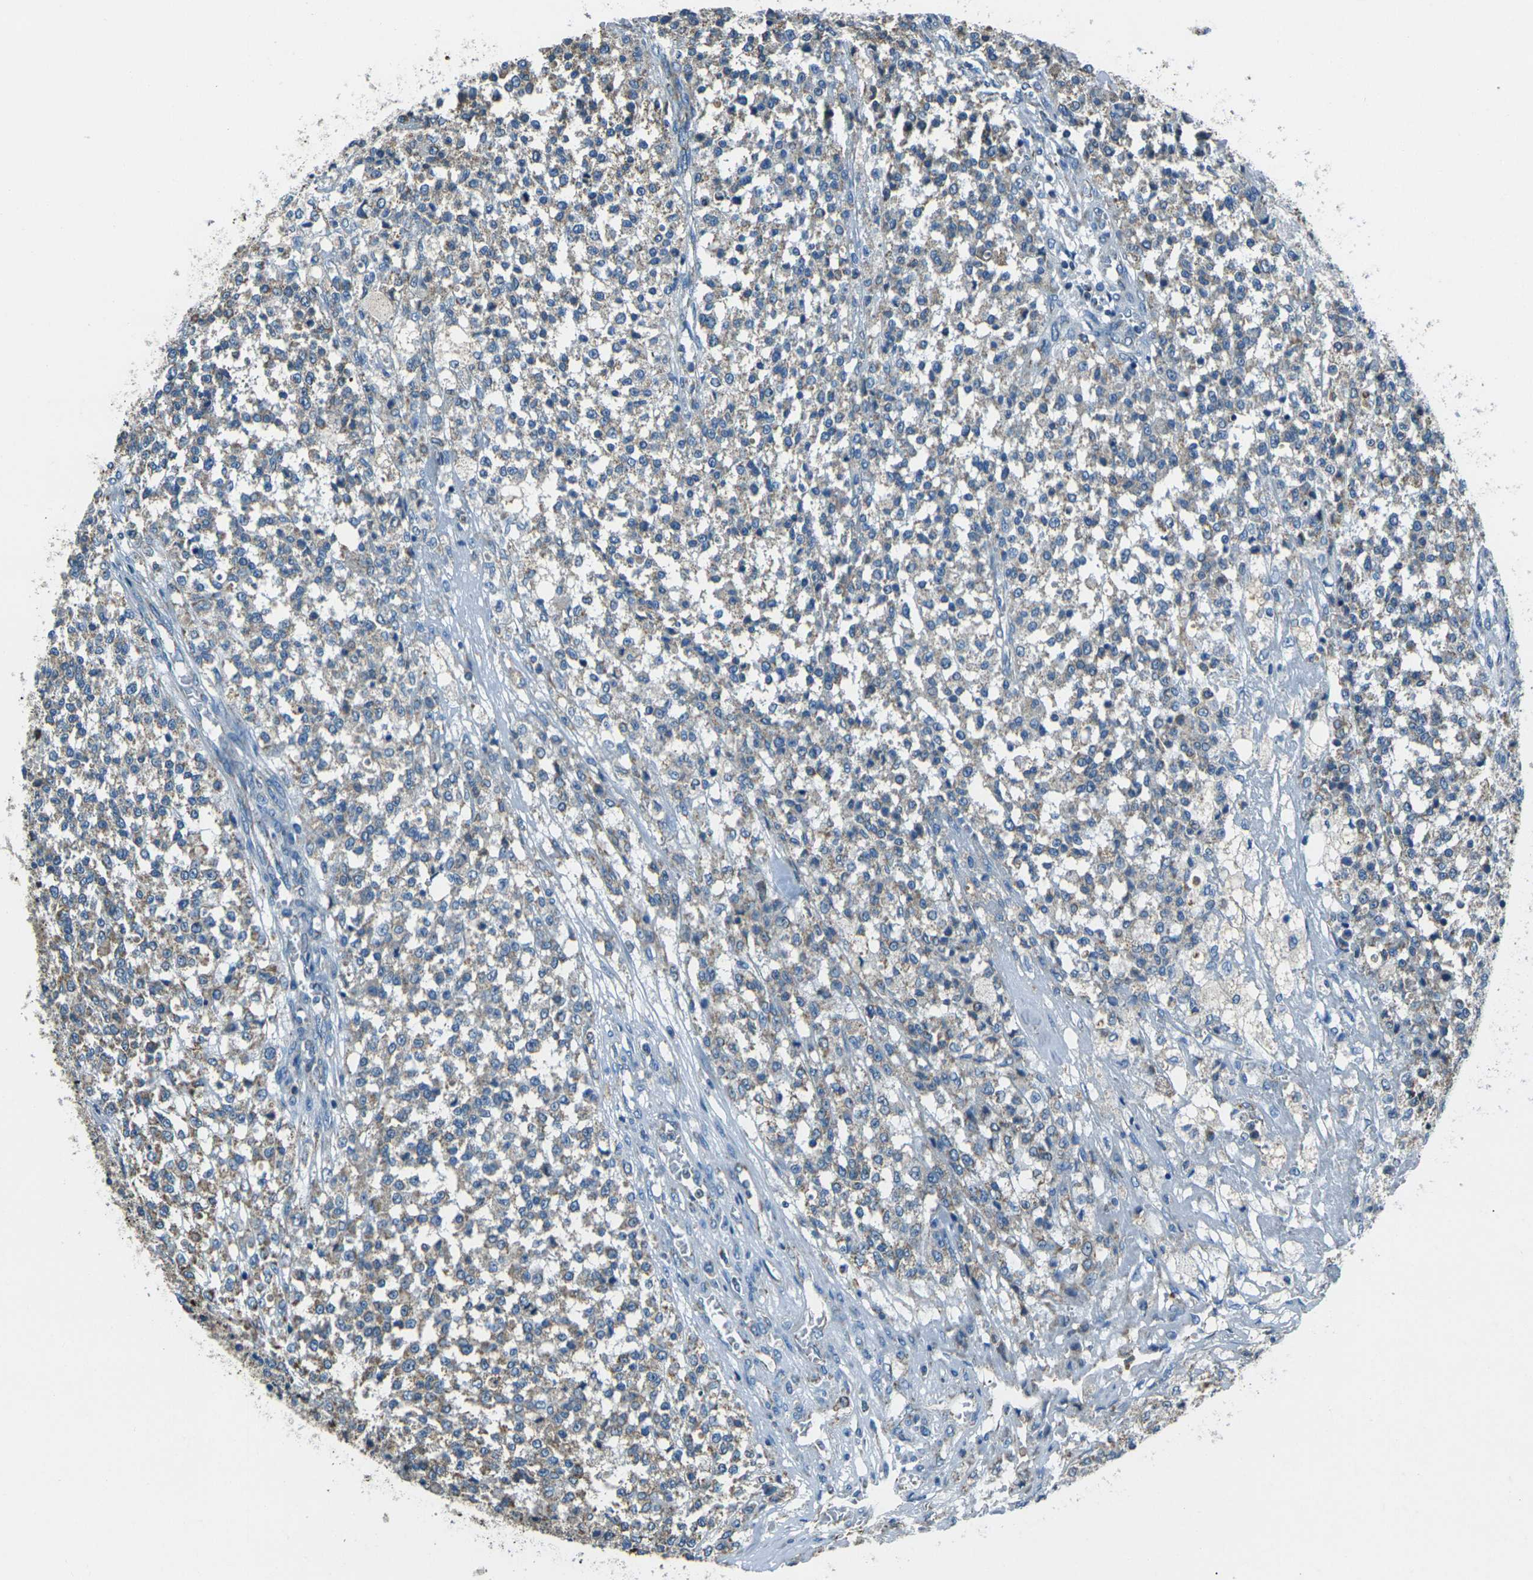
{"staining": {"intensity": "weak", "quantity": ">75%", "location": "cytoplasmic/membranous"}, "tissue": "testis cancer", "cell_type": "Tumor cells", "image_type": "cancer", "snomed": [{"axis": "morphology", "description": "Seminoma, NOS"}, {"axis": "topography", "description": "Testis"}], "caption": "Protein expression analysis of testis seminoma shows weak cytoplasmic/membranous staining in approximately >75% of tumor cells. (Stains: DAB in brown, nuclei in blue, Microscopy: brightfield microscopy at high magnification).", "gene": "IRF3", "patient": {"sex": "male", "age": 59}}